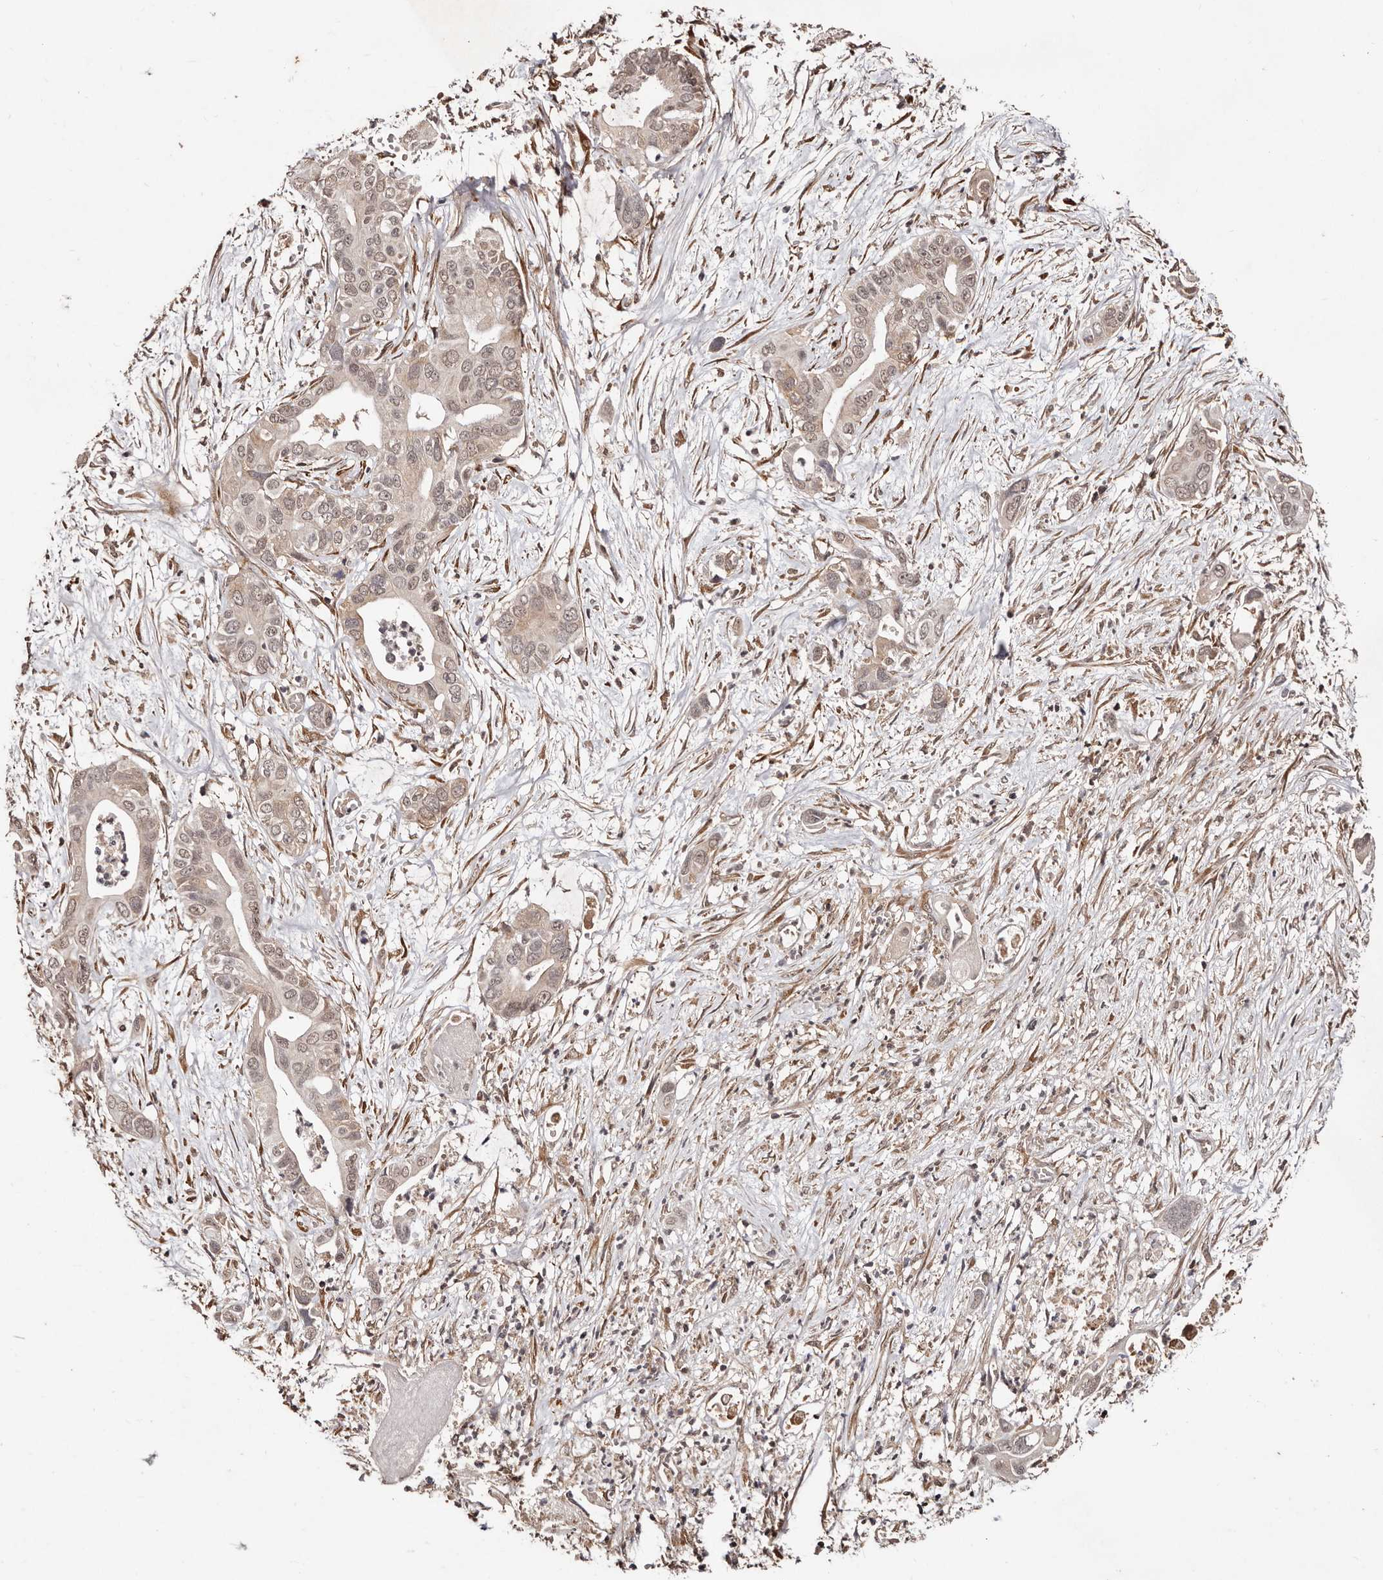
{"staining": {"intensity": "weak", "quantity": ">75%", "location": "cytoplasmic/membranous,nuclear"}, "tissue": "pancreatic cancer", "cell_type": "Tumor cells", "image_type": "cancer", "snomed": [{"axis": "morphology", "description": "Adenocarcinoma, NOS"}, {"axis": "topography", "description": "Pancreas"}], "caption": "Weak cytoplasmic/membranous and nuclear positivity is present in approximately >75% of tumor cells in pancreatic adenocarcinoma.", "gene": "BICRAL", "patient": {"sex": "male", "age": 66}}